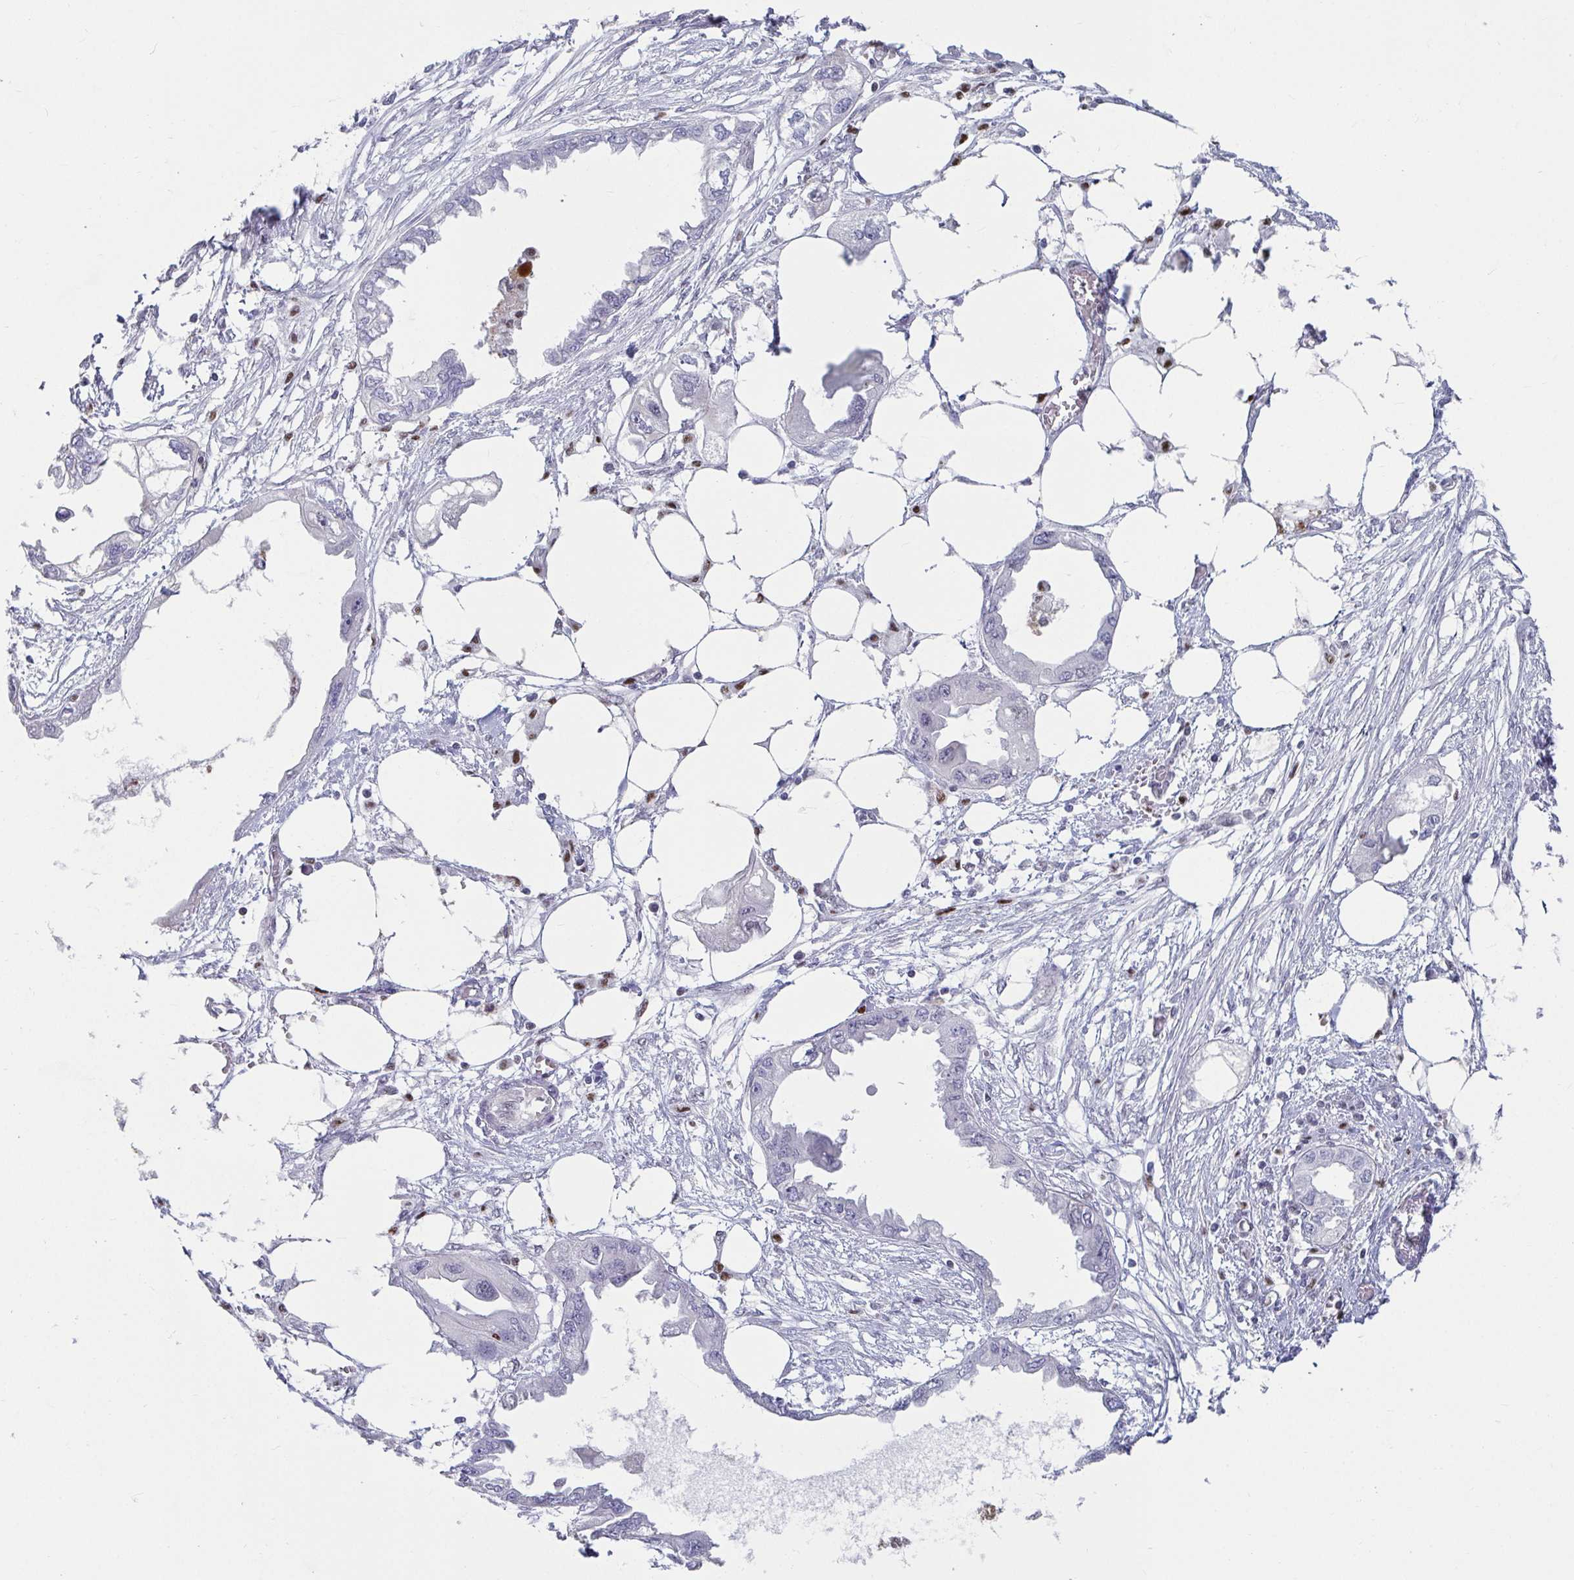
{"staining": {"intensity": "negative", "quantity": "none", "location": "none"}, "tissue": "endometrial cancer", "cell_type": "Tumor cells", "image_type": "cancer", "snomed": [{"axis": "morphology", "description": "Adenocarcinoma, NOS"}, {"axis": "morphology", "description": "Adenocarcinoma, metastatic, NOS"}, {"axis": "topography", "description": "Adipose tissue"}, {"axis": "topography", "description": "Endometrium"}], "caption": "Photomicrograph shows no significant protein staining in tumor cells of endometrial metastatic adenocarcinoma.", "gene": "ZNF586", "patient": {"sex": "female", "age": 67}}